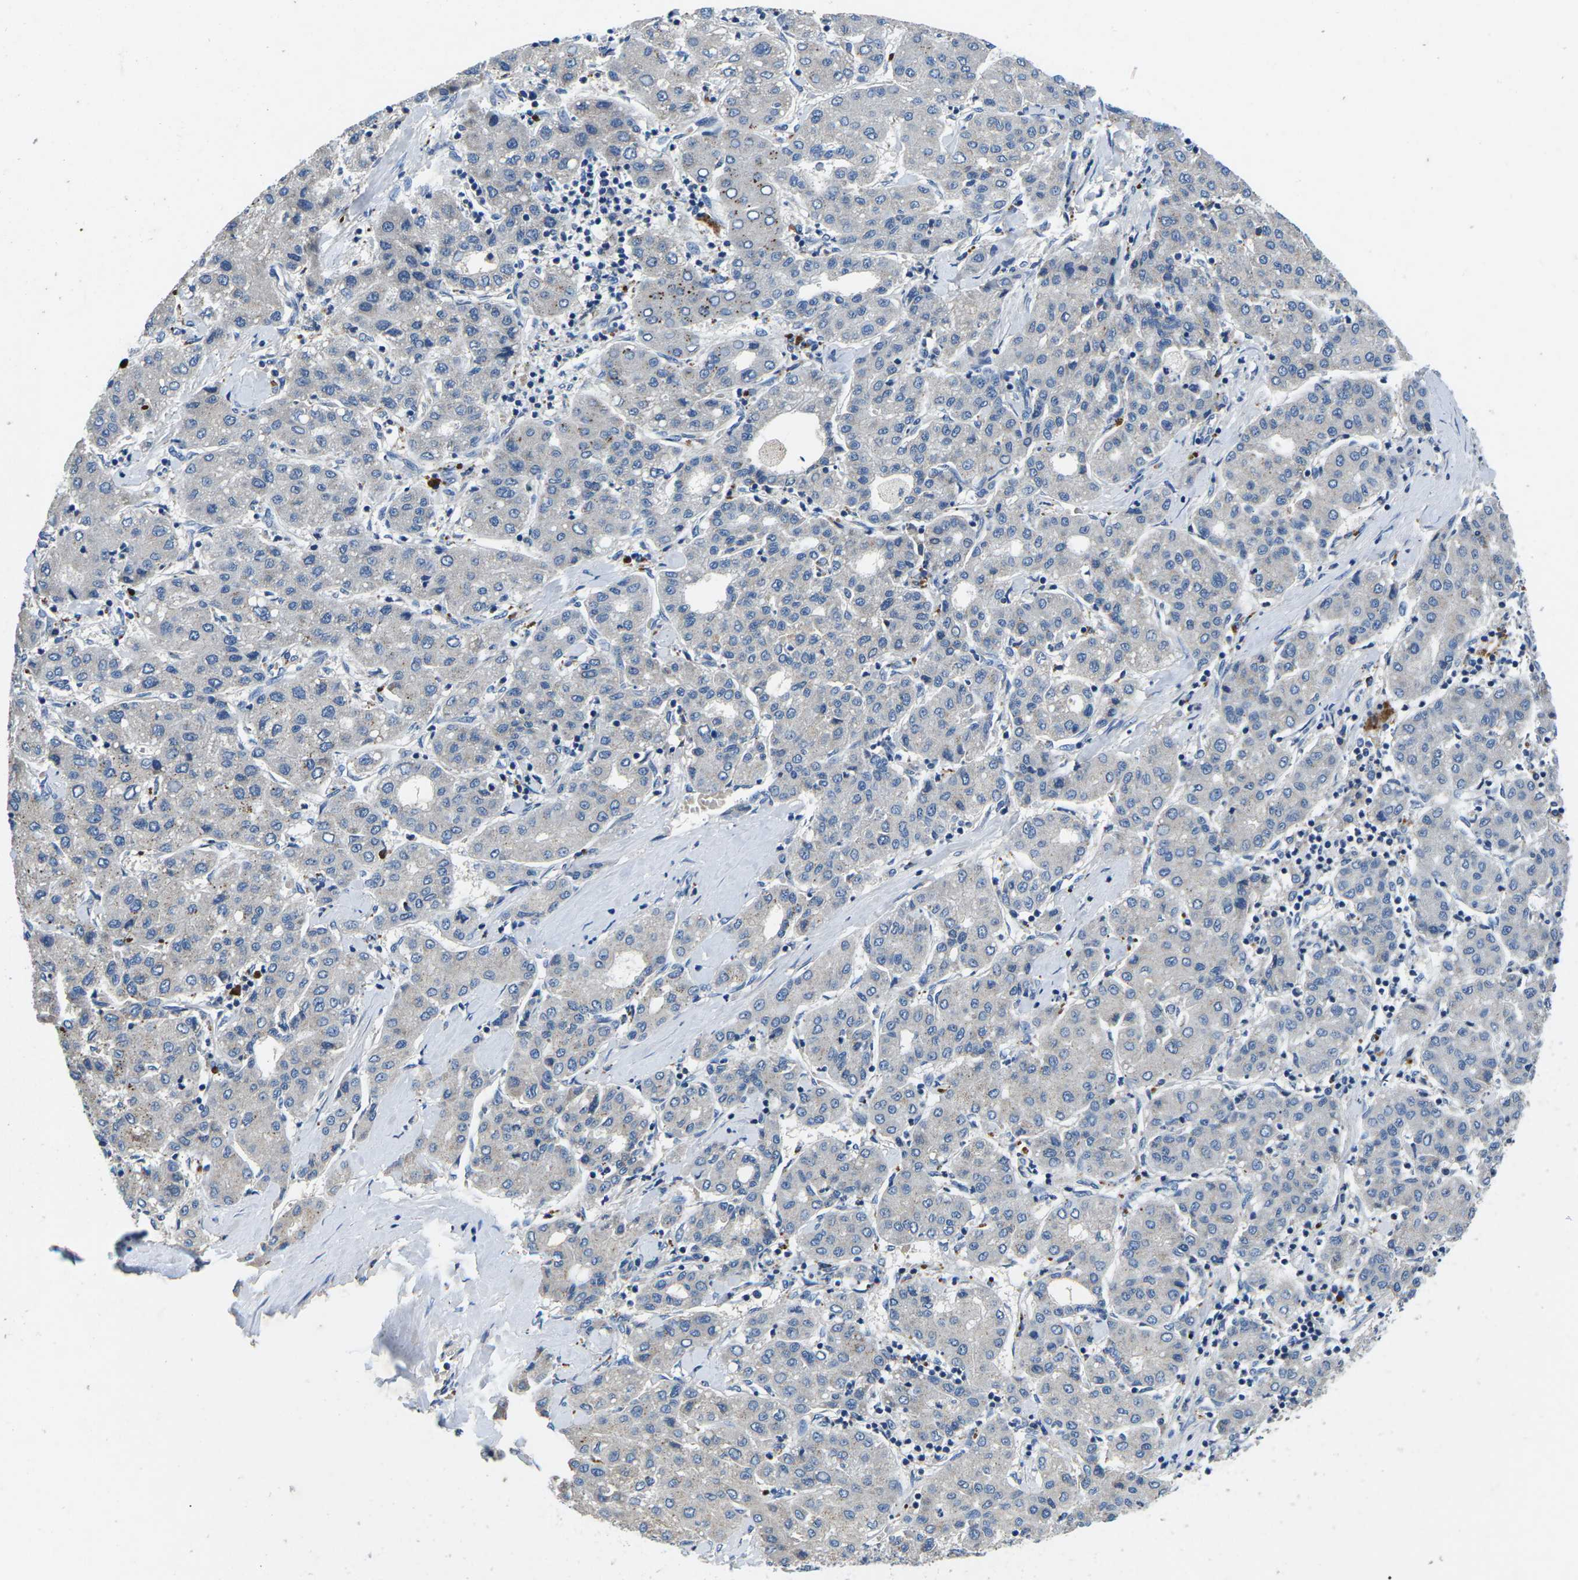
{"staining": {"intensity": "negative", "quantity": "none", "location": "none"}, "tissue": "liver cancer", "cell_type": "Tumor cells", "image_type": "cancer", "snomed": [{"axis": "morphology", "description": "Carcinoma, Hepatocellular, NOS"}, {"axis": "topography", "description": "Liver"}], "caption": "IHC micrograph of human liver cancer (hepatocellular carcinoma) stained for a protein (brown), which shows no expression in tumor cells. (DAB (3,3'-diaminobenzidine) immunohistochemistry with hematoxylin counter stain).", "gene": "PDCD6IP", "patient": {"sex": "male", "age": 65}}